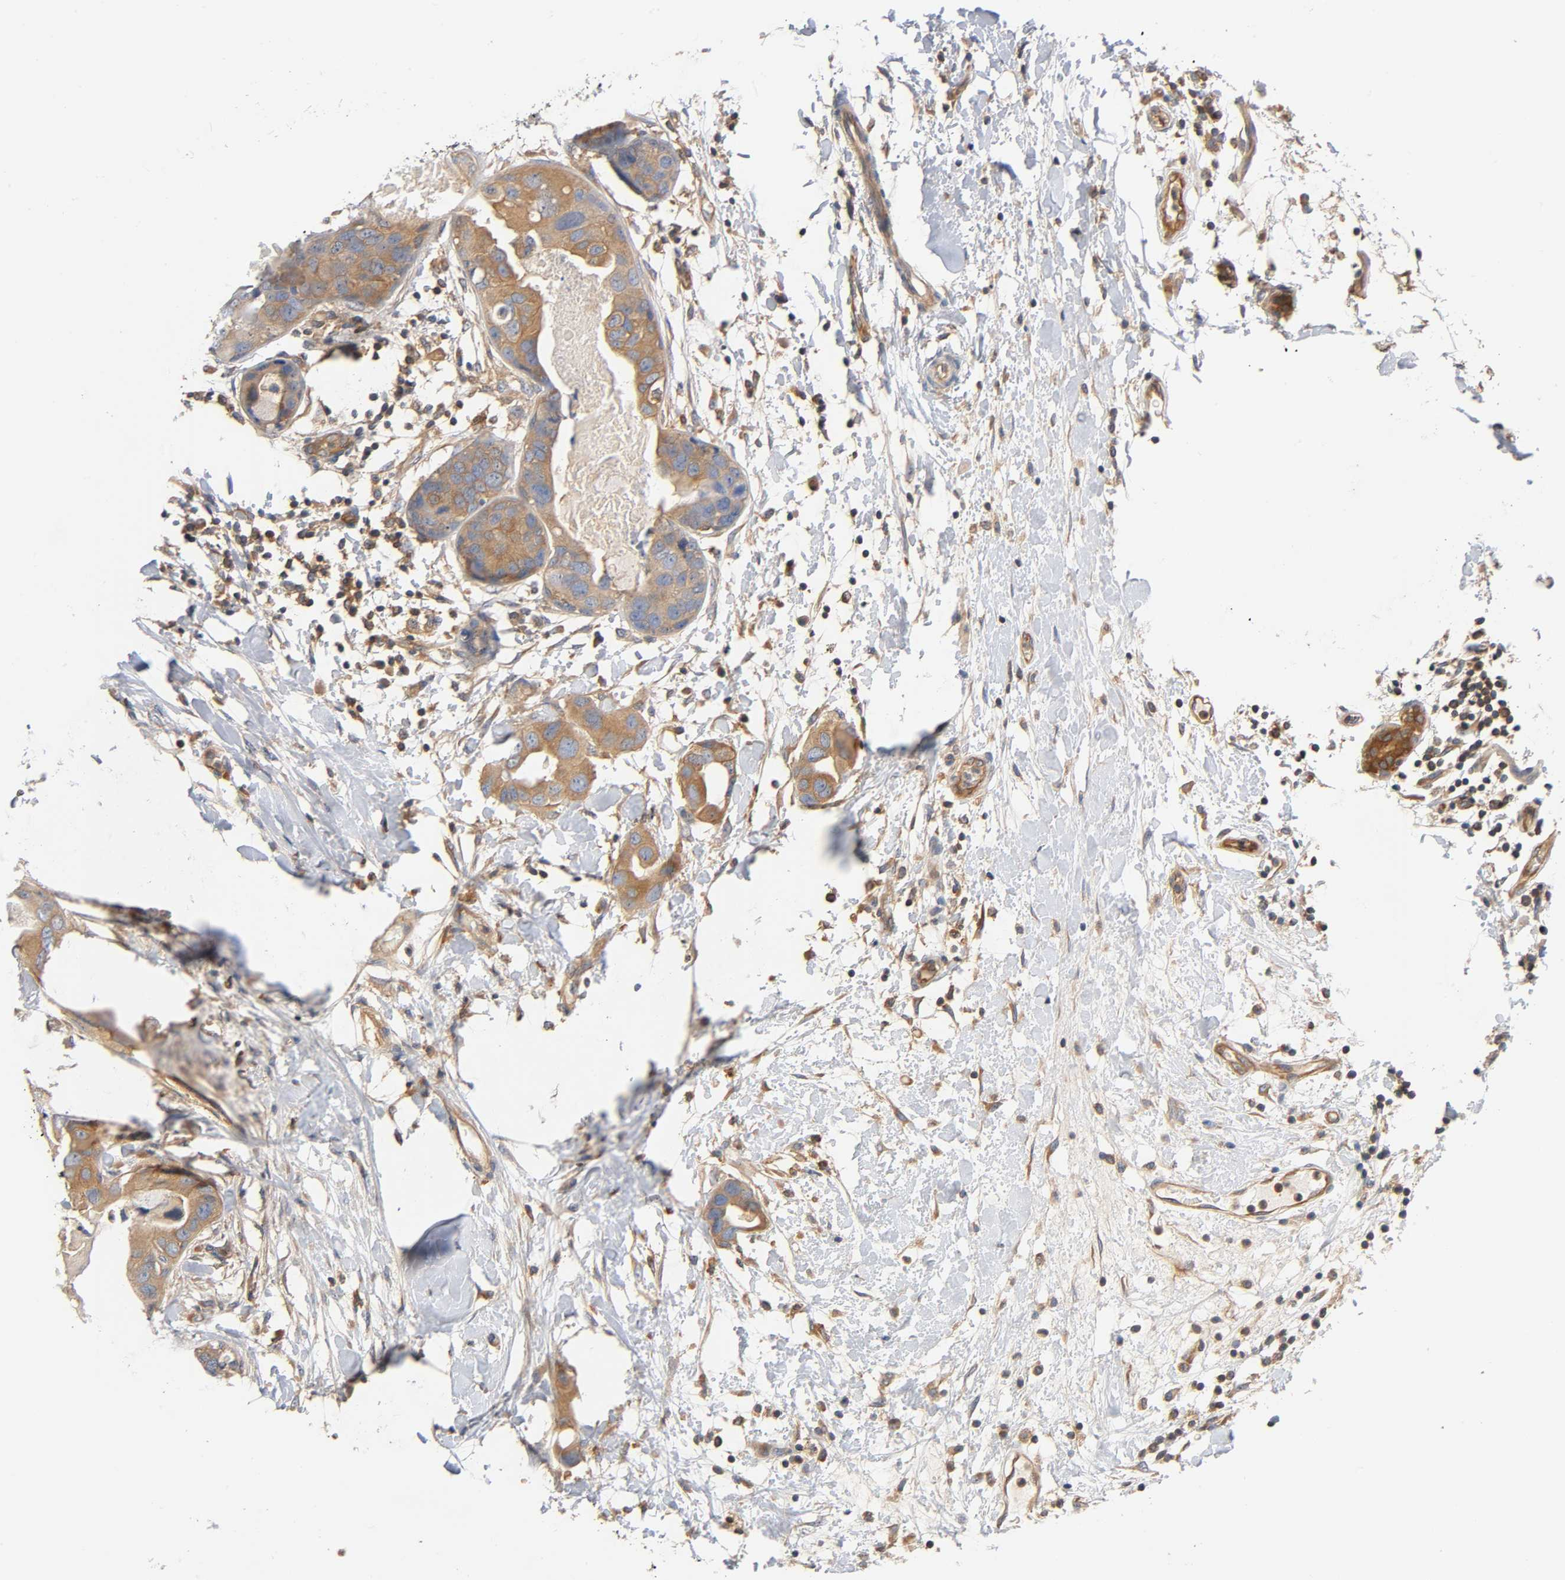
{"staining": {"intensity": "moderate", "quantity": ">75%", "location": "cytoplasmic/membranous"}, "tissue": "breast cancer", "cell_type": "Tumor cells", "image_type": "cancer", "snomed": [{"axis": "morphology", "description": "Duct carcinoma"}, {"axis": "topography", "description": "Breast"}], "caption": "Infiltrating ductal carcinoma (breast) stained with a protein marker displays moderate staining in tumor cells.", "gene": "PRKAB1", "patient": {"sex": "female", "age": 40}}